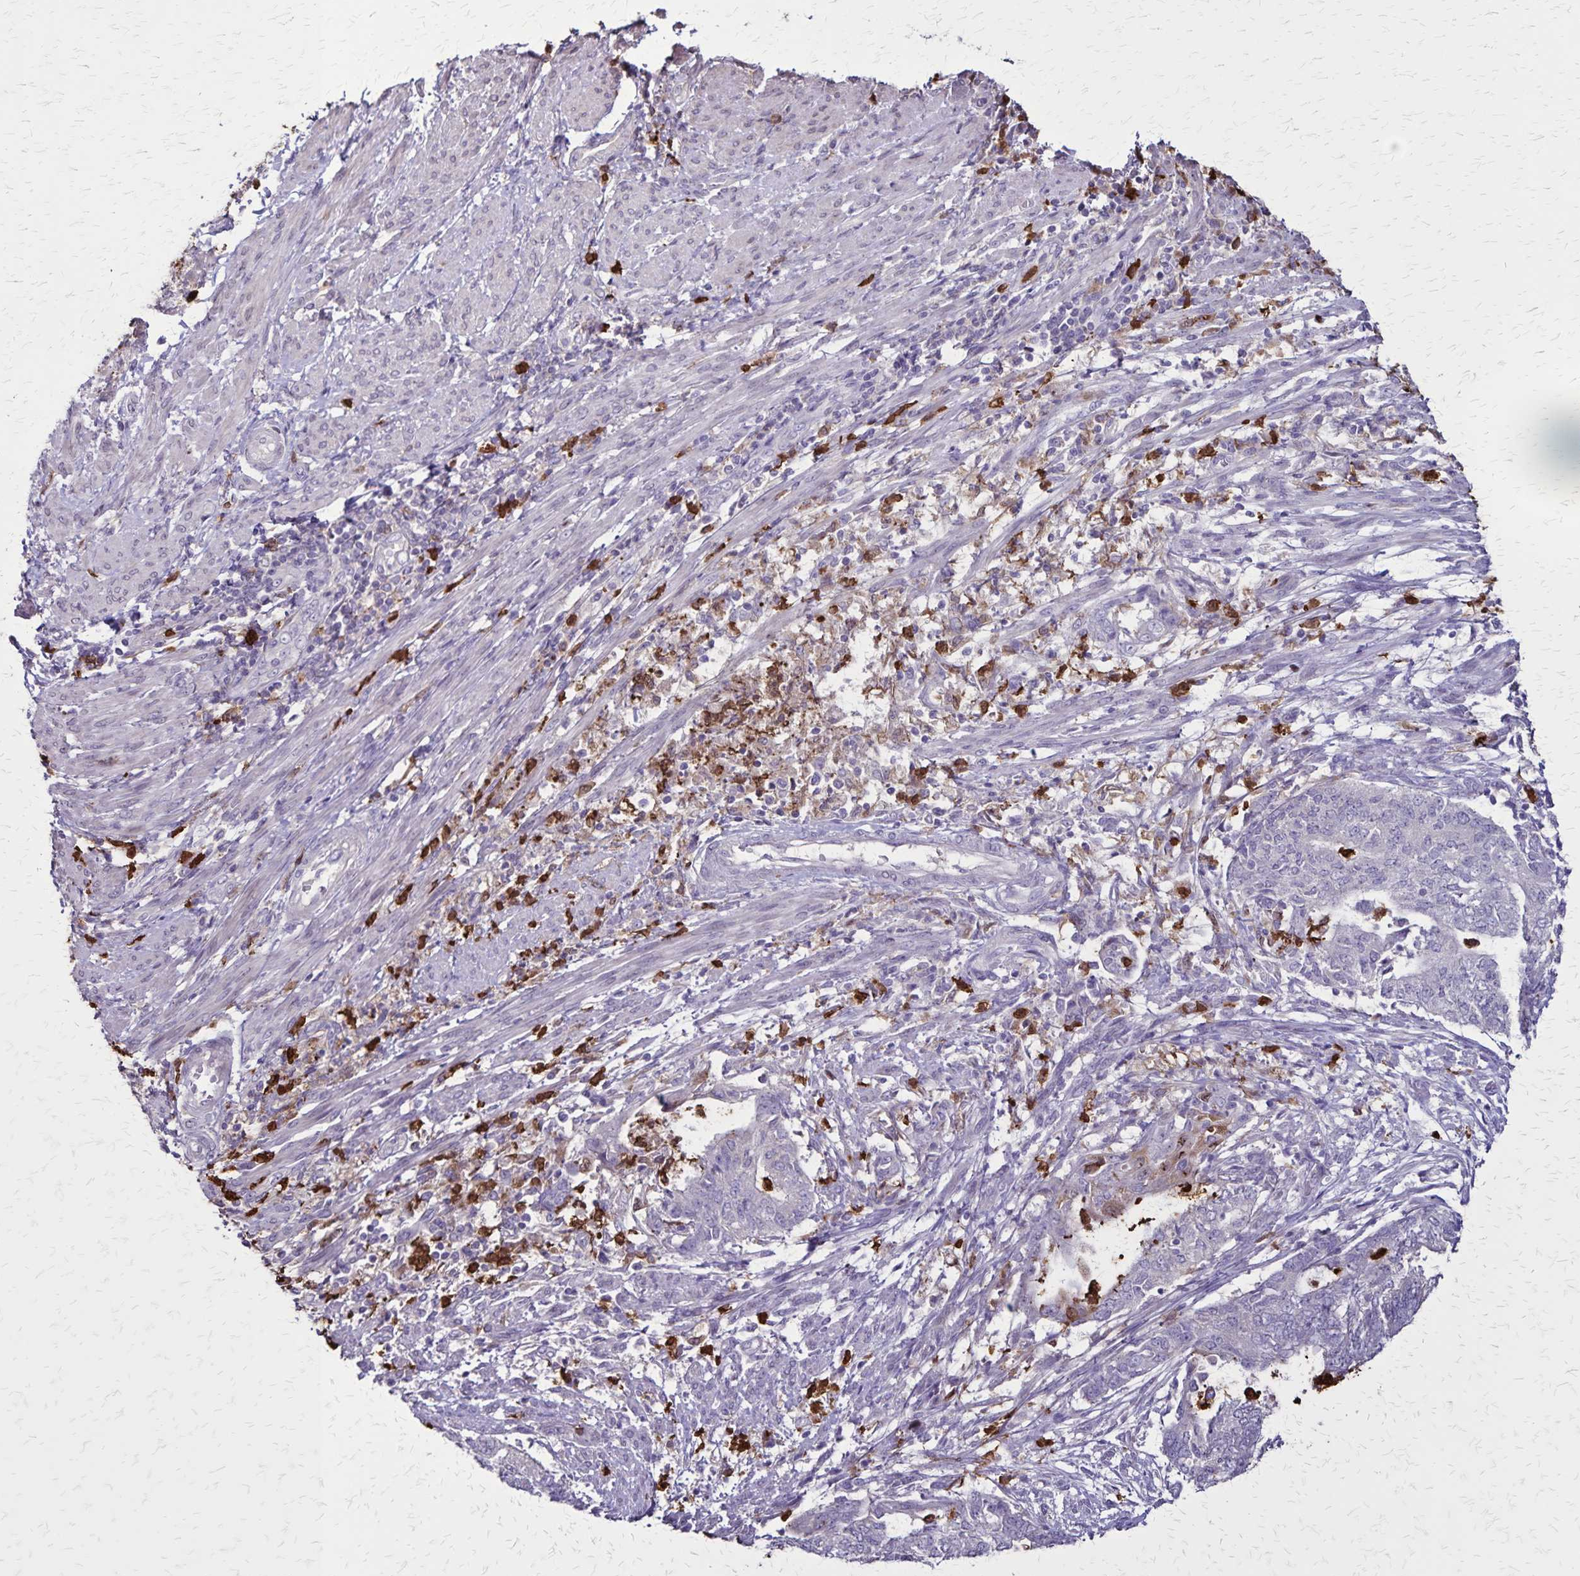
{"staining": {"intensity": "negative", "quantity": "none", "location": "none"}, "tissue": "endometrial cancer", "cell_type": "Tumor cells", "image_type": "cancer", "snomed": [{"axis": "morphology", "description": "Adenocarcinoma, NOS"}, {"axis": "topography", "description": "Endometrium"}], "caption": "Tumor cells show no significant protein staining in endometrial adenocarcinoma.", "gene": "ULBP3", "patient": {"sex": "female", "age": 65}}